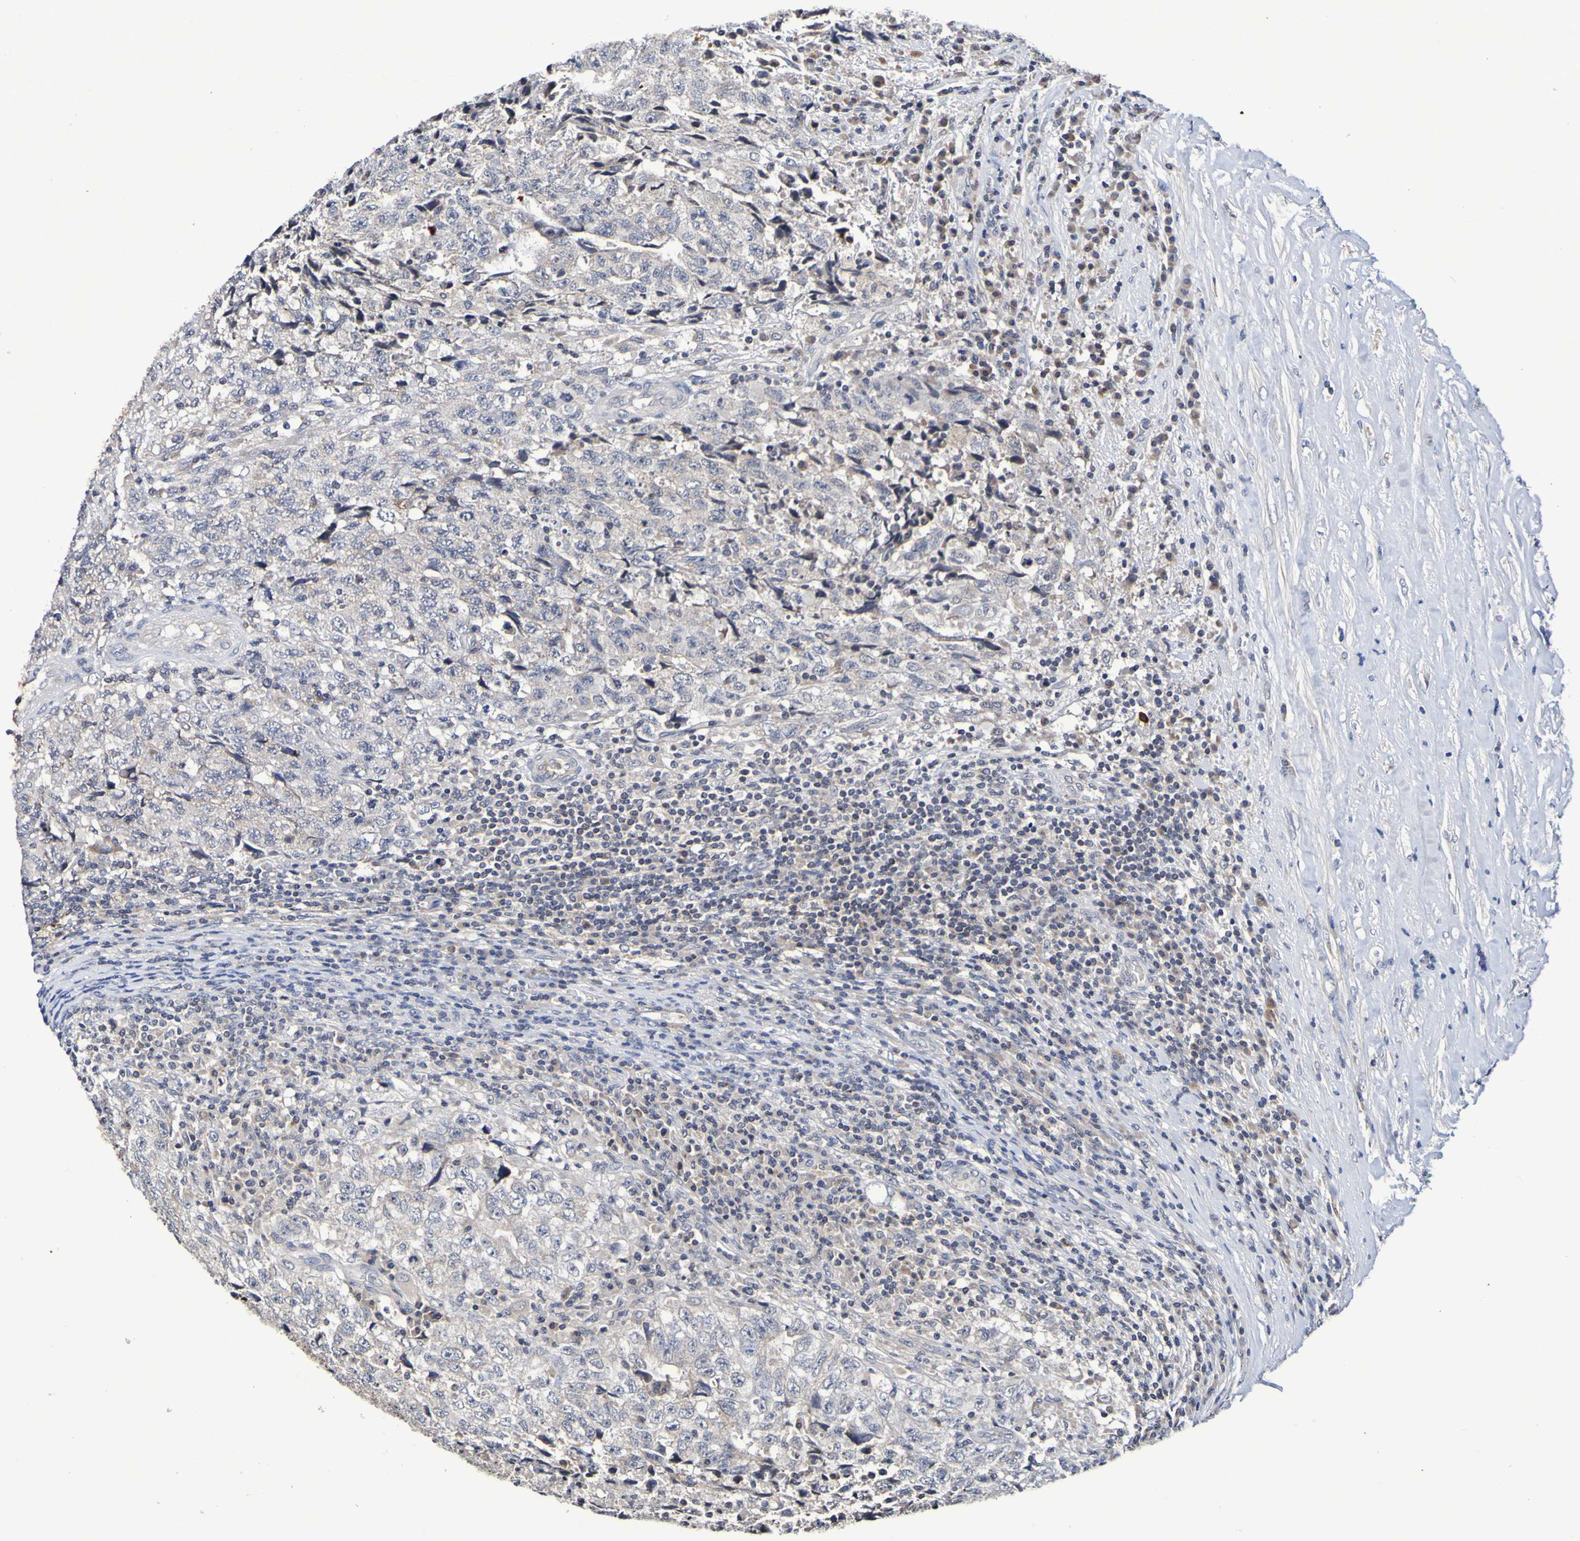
{"staining": {"intensity": "negative", "quantity": "none", "location": "none"}, "tissue": "testis cancer", "cell_type": "Tumor cells", "image_type": "cancer", "snomed": [{"axis": "morphology", "description": "Necrosis, NOS"}, {"axis": "morphology", "description": "Carcinoma, Embryonal, NOS"}, {"axis": "topography", "description": "Testis"}], "caption": "Immunohistochemistry micrograph of neoplastic tissue: human testis embryonal carcinoma stained with DAB (3,3'-diaminobenzidine) reveals no significant protein expression in tumor cells.", "gene": "PTP4A2", "patient": {"sex": "male", "age": 19}}